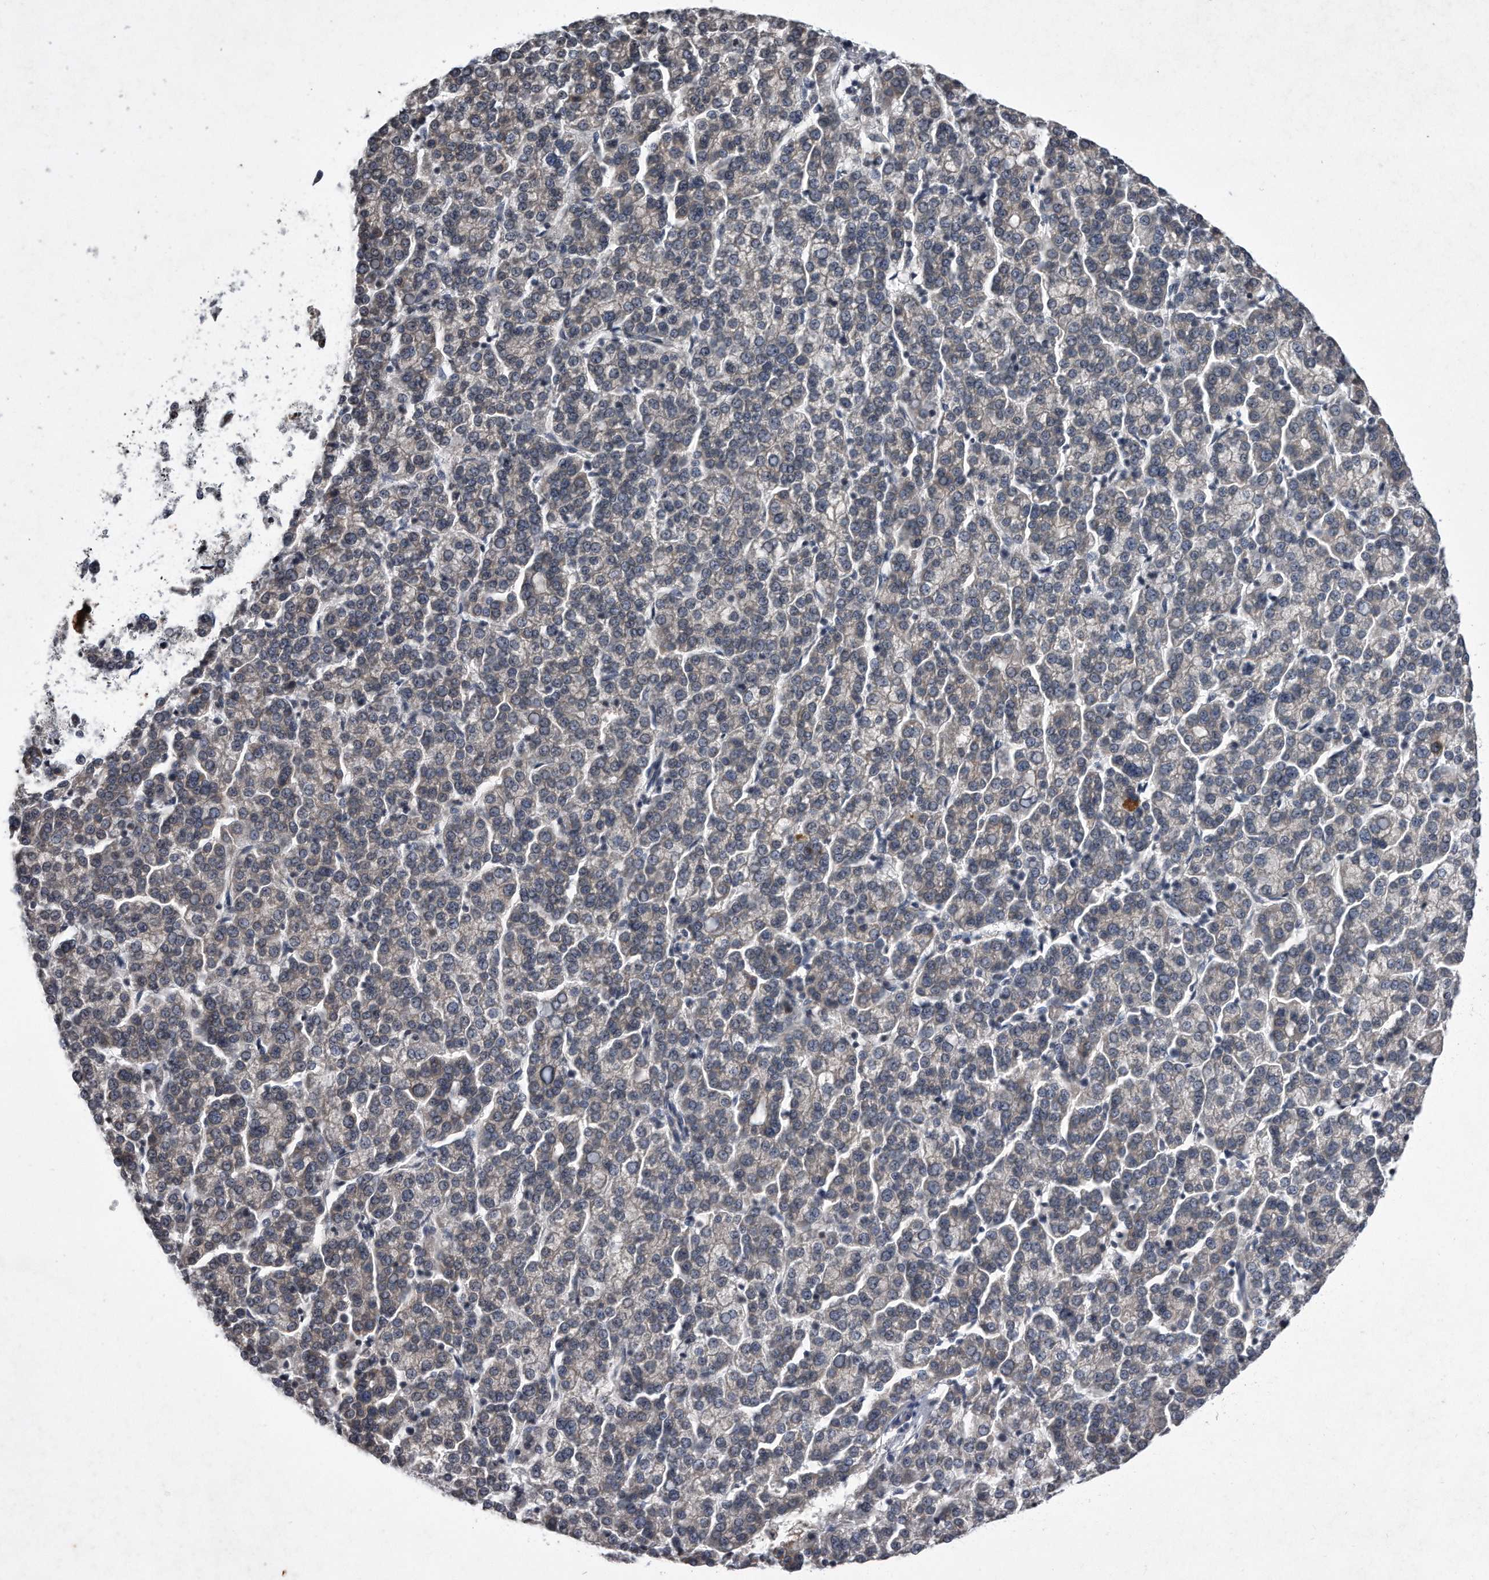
{"staining": {"intensity": "negative", "quantity": "none", "location": "none"}, "tissue": "liver cancer", "cell_type": "Tumor cells", "image_type": "cancer", "snomed": [{"axis": "morphology", "description": "Carcinoma, Hepatocellular, NOS"}, {"axis": "topography", "description": "Liver"}], "caption": "DAB immunohistochemical staining of human hepatocellular carcinoma (liver) reveals no significant staining in tumor cells.", "gene": "DAB1", "patient": {"sex": "female", "age": 58}}